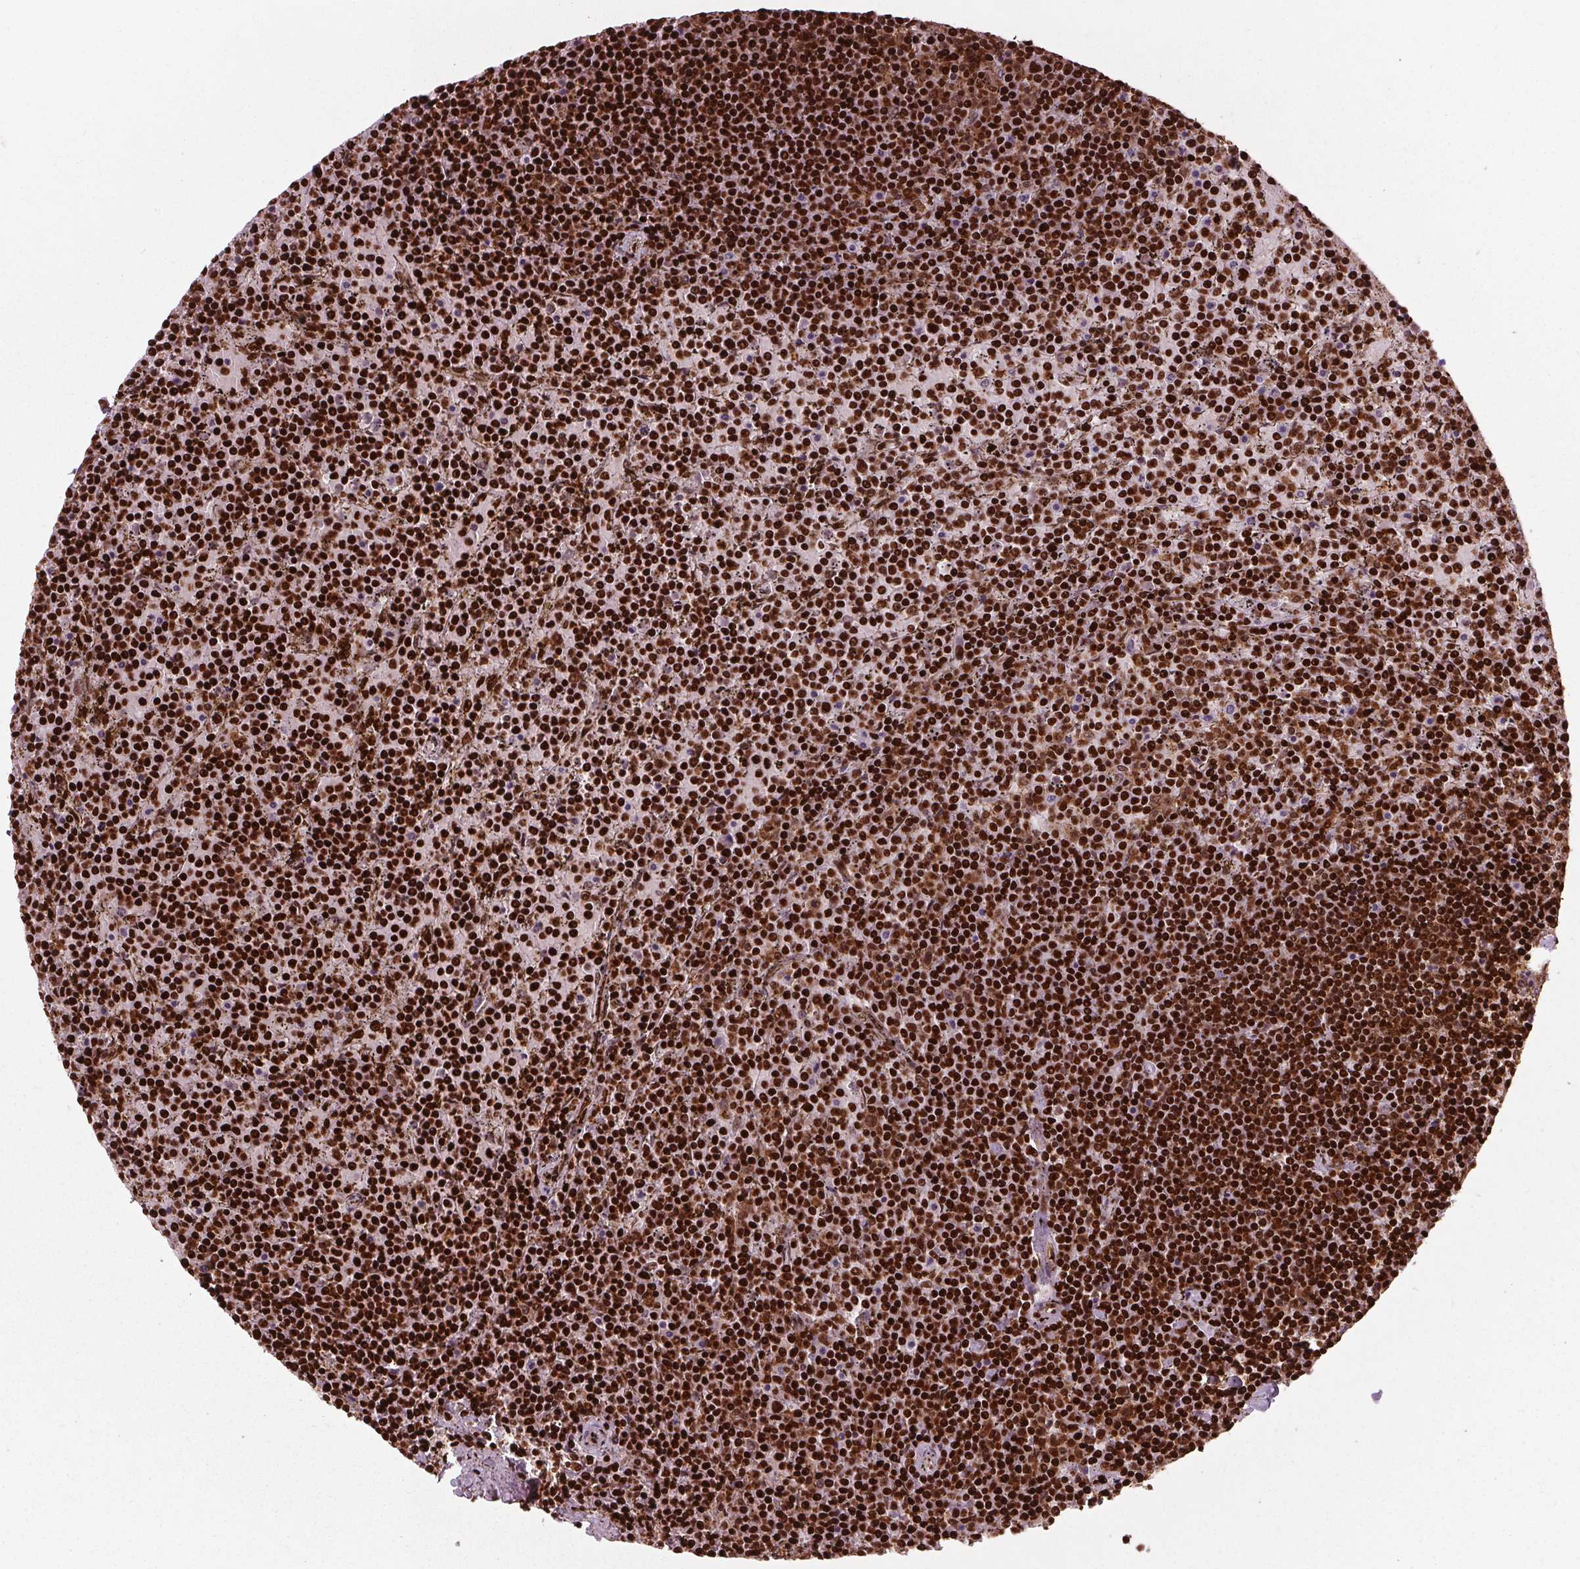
{"staining": {"intensity": "strong", "quantity": ">75%", "location": "nuclear"}, "tissue": "lymphoma", "cell_type": "Tumor cells", "image_type": "cancer", "snomed": [{"axis": "morphology", "description": "Malignant lymphoma, non-Hodgkin's type, Low grade"}, {"axis": "topography", "description": "Spleen"}], "caption": "This histopathology image demonstrates immunohistochemistry (IHC) staining of malignant lymphoma, non-Hodgkin's type (low-grade), with high strong nuclear expression in about >75% of tumor cells.", "gene": "BRD4", "patient": {"sex": "female", "age": 77}}